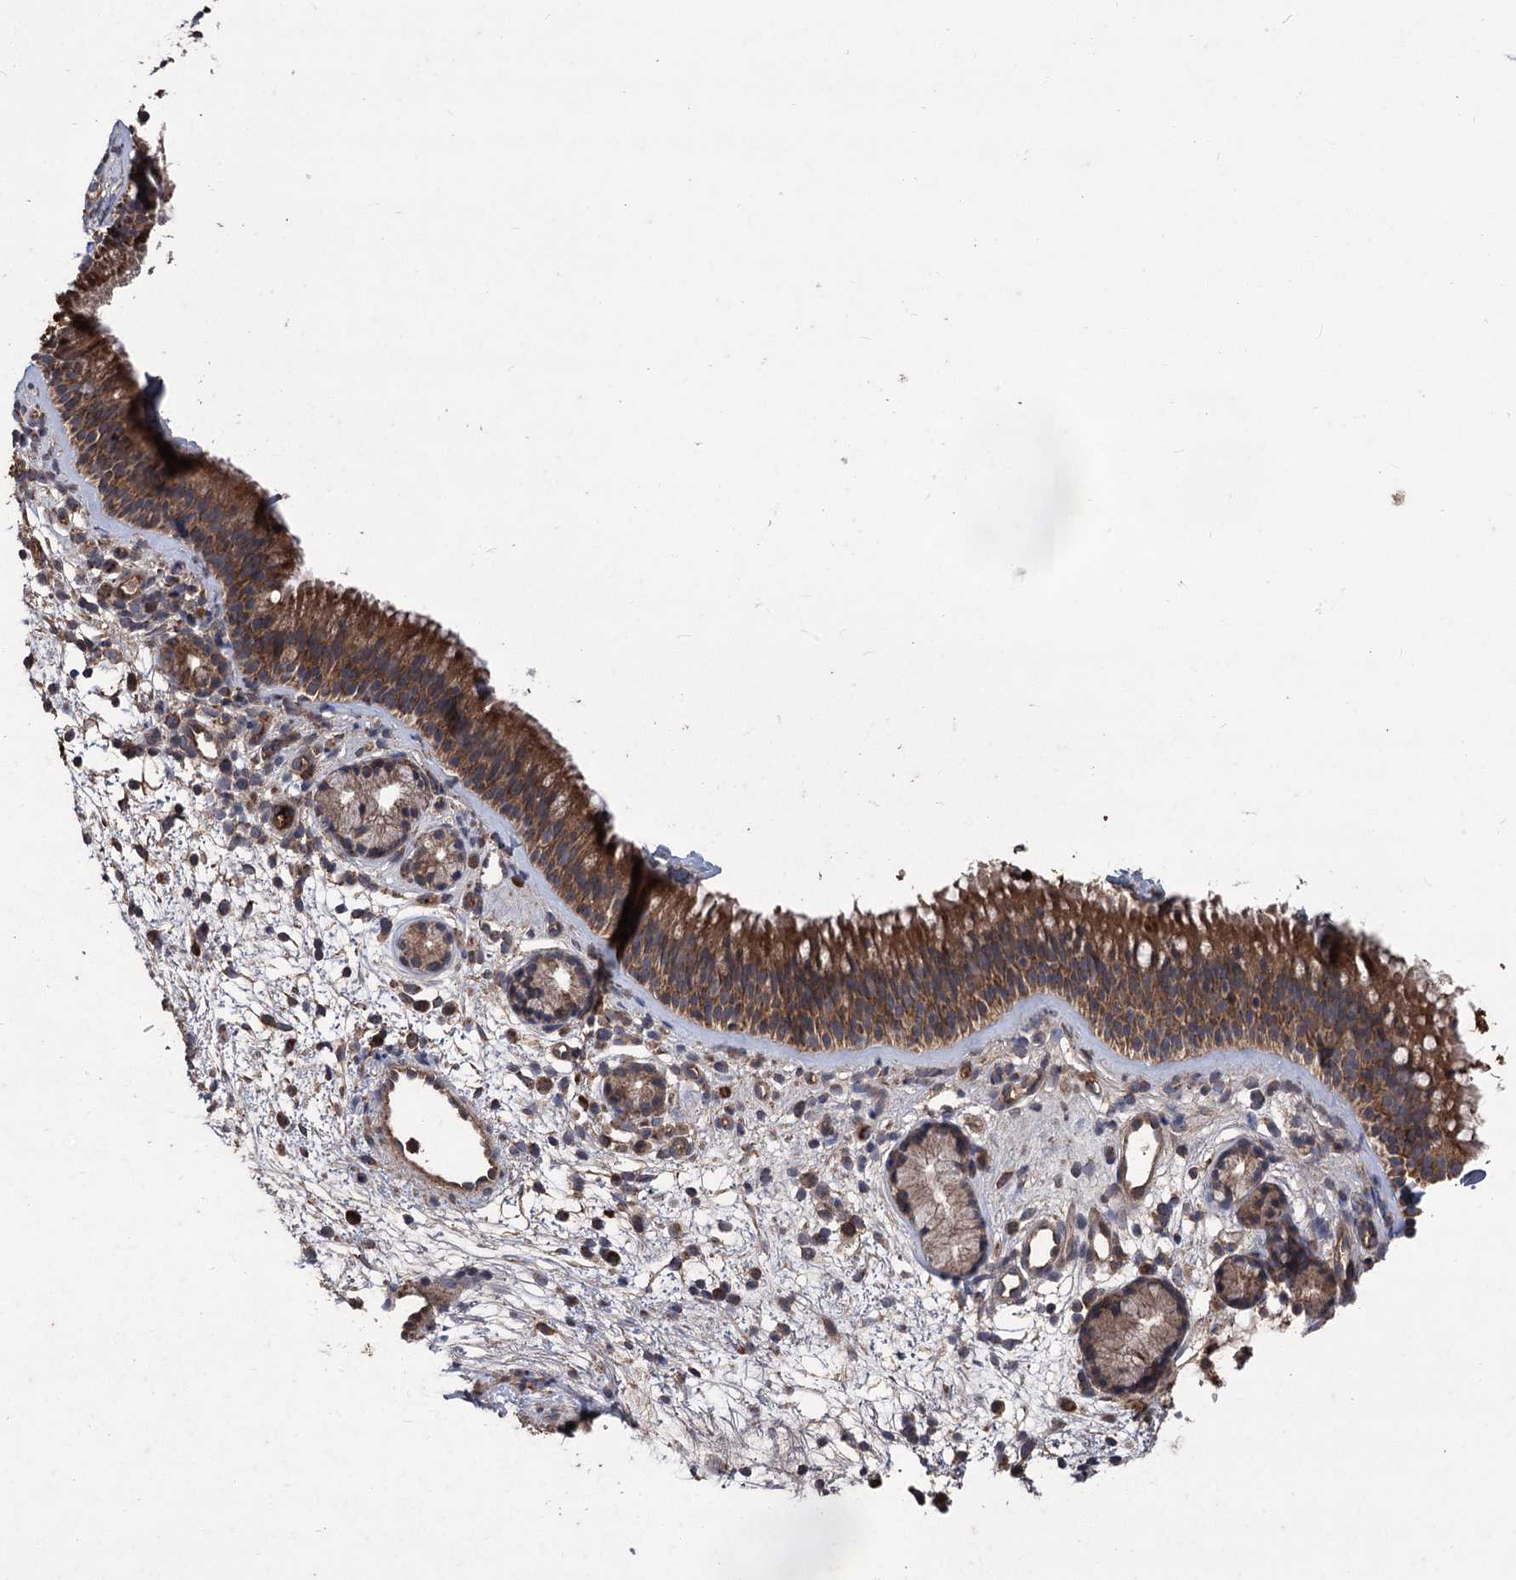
{"staining": {"intensity": "strong", "quantity": ">75%", "location": "cytoplasmic/membranous"}, "tissue": "nasopharynx", "cell_type": "Respiratory epithelial cells", "image_type": "normal", "snomed": [{"axis": "morphology", "description": "Normal tissue, NOS"}, {"axis": "morphology", "description": "Inflammation, NOS"}, {"axis": "morphology", "description": "Malignant melanoma, Metastatic site"}, {"axis": "topography", "description": "Nasopharynx"}], "caption": "Unremarkable nasopharynx exhibits strong cytoplasmic/membranous expression in about >75% of respiratory epithelial cells.", "gene": "RASSF3", "patient": {"sex": "male", "age": 70}}